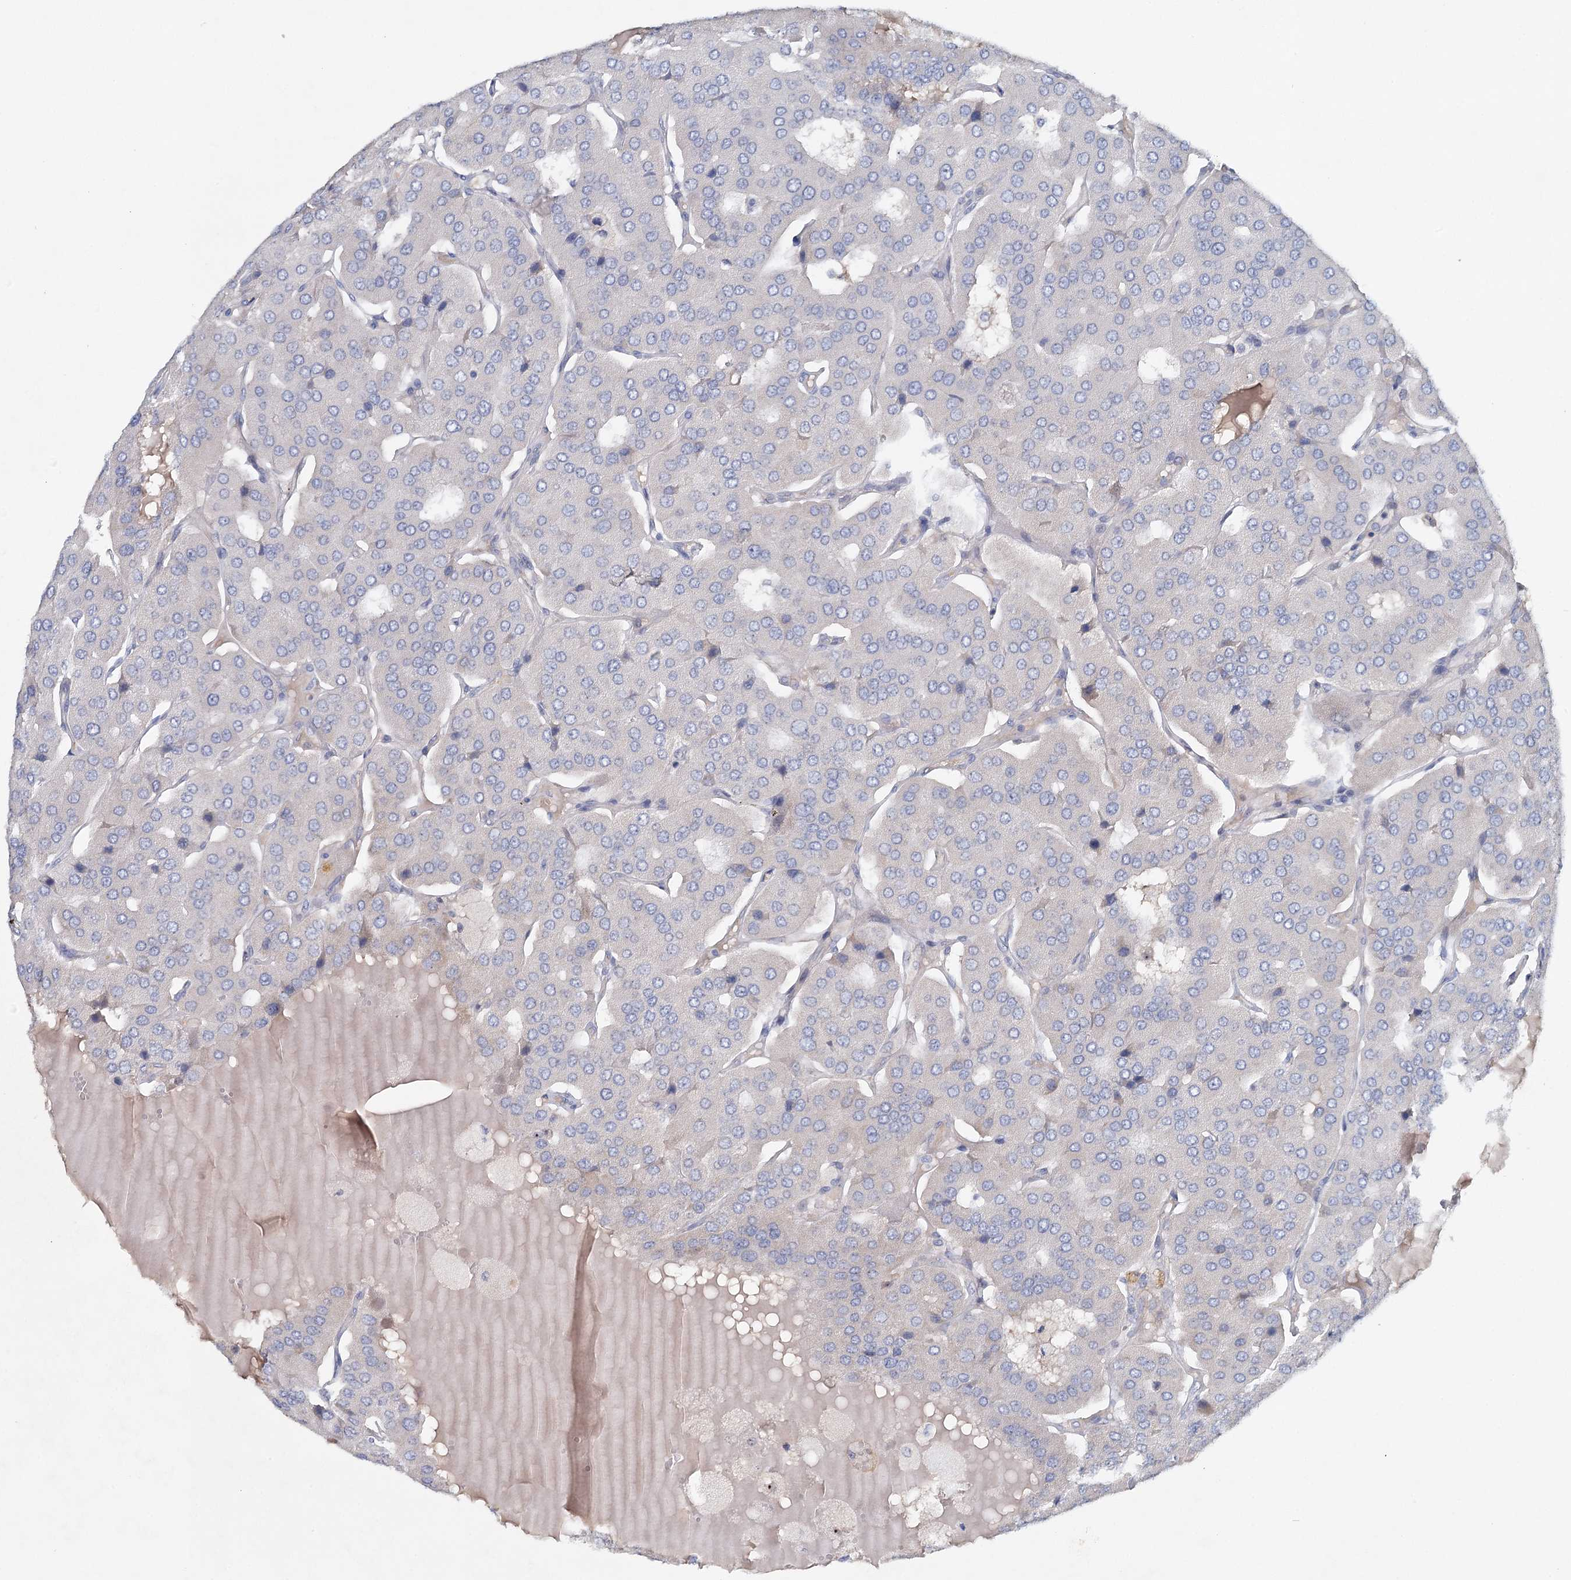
{"staining": {"intensity": "negative", "quantity": "none", "location": "none"}, "tissue": "parathyroid gland", "cell_type": "Glandular cells", "image_type": "normal", "snomed": [{"axis": "morphology", "description": "Normal tissue, NOS"}, {"axis": "morphology", "description": "Adenoma, NOS"}, {"axis": "topography", "description": "Parathyroid gland"}], "caption": "Immunohistochemistry of unremarkable human parathyroid gland shows no staining in glandular cells. The staining is performed using DAB brown chromogen with nuclei counter-stained in using hematoxylin.", "gene": "RBM43", "patient": {"sex": "female", "age": 86}}